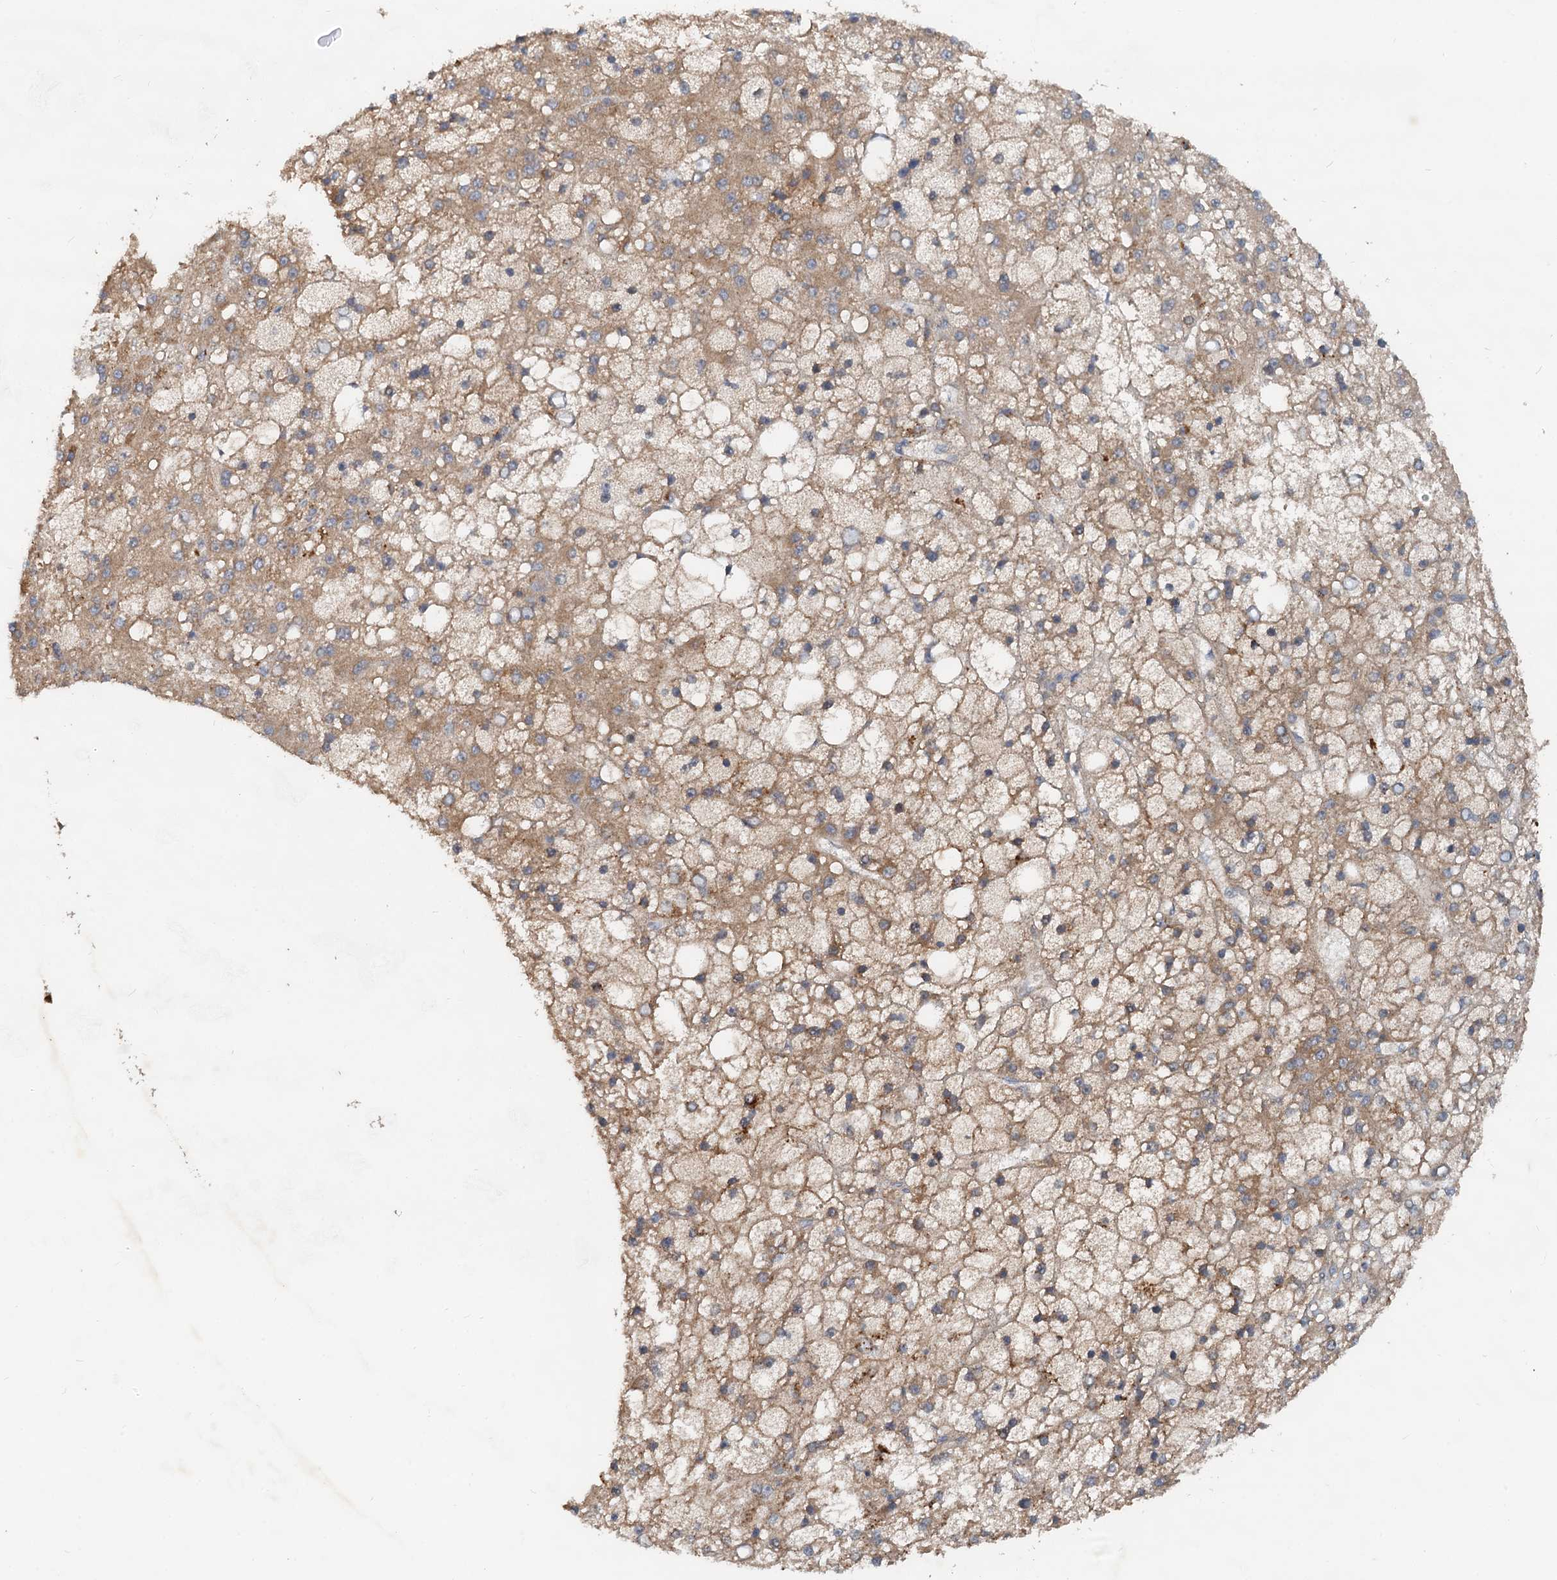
{"staining": {"intensity": "weak", "quantity": ">75%", "location": "cytoplasmic/membranous"}, "tissue": "liver cancer", "cell_type": "Tumor cells", "image_type": "cancer", "snomed": [{"axis": "morphology", "description": "Carcinoma, Hepatocellular, NOS"}, {"axis": "topography", "description": "Liver"}], "caption": "Liver cancer was stained to show a protein in brown. There is low levels of weak cytoplasmic/membranous staining in about >75% of tumor cells.", "gene": "CEP68", "patient": {"sex": "male", "age": 67}}